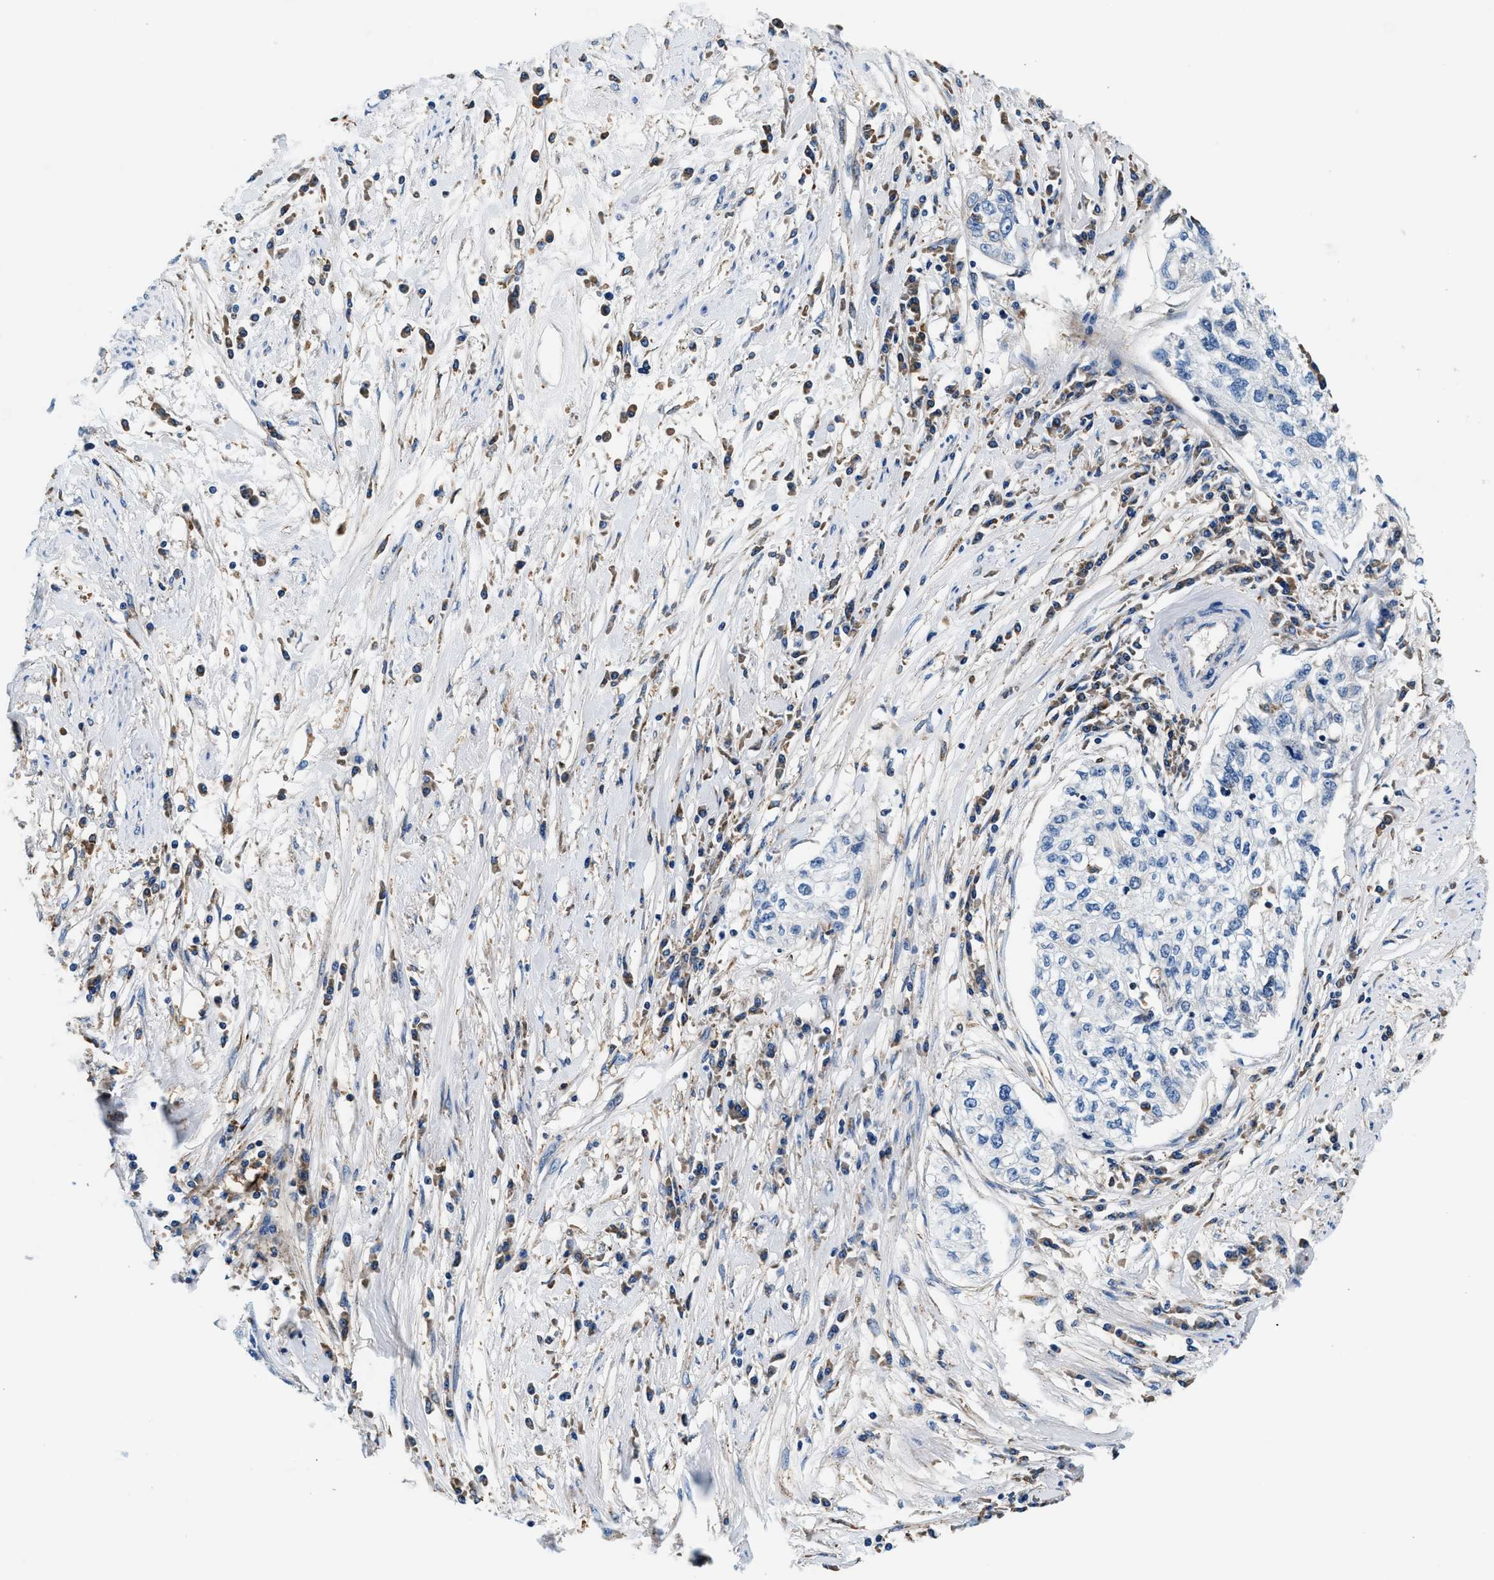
{"staining": {"intensity": "negative", "quantity": "none", "location": "none"}, "tissue": "cervical cancer", "cell_type": "Tumor cells", "image_type": "cancer", "snomed": [{"axis": "morphology", "description": "Squamous cell carcinoma, NOS"}, {"axis": "topography", "description": "Cervix"}], "caption": "Human cervical cancer stained for a protein using immunohistochemistry (IHC) displays no expression in tumor cells.", "gene": "SLFN11", "patient": {"sex": "female", "age": 57}}